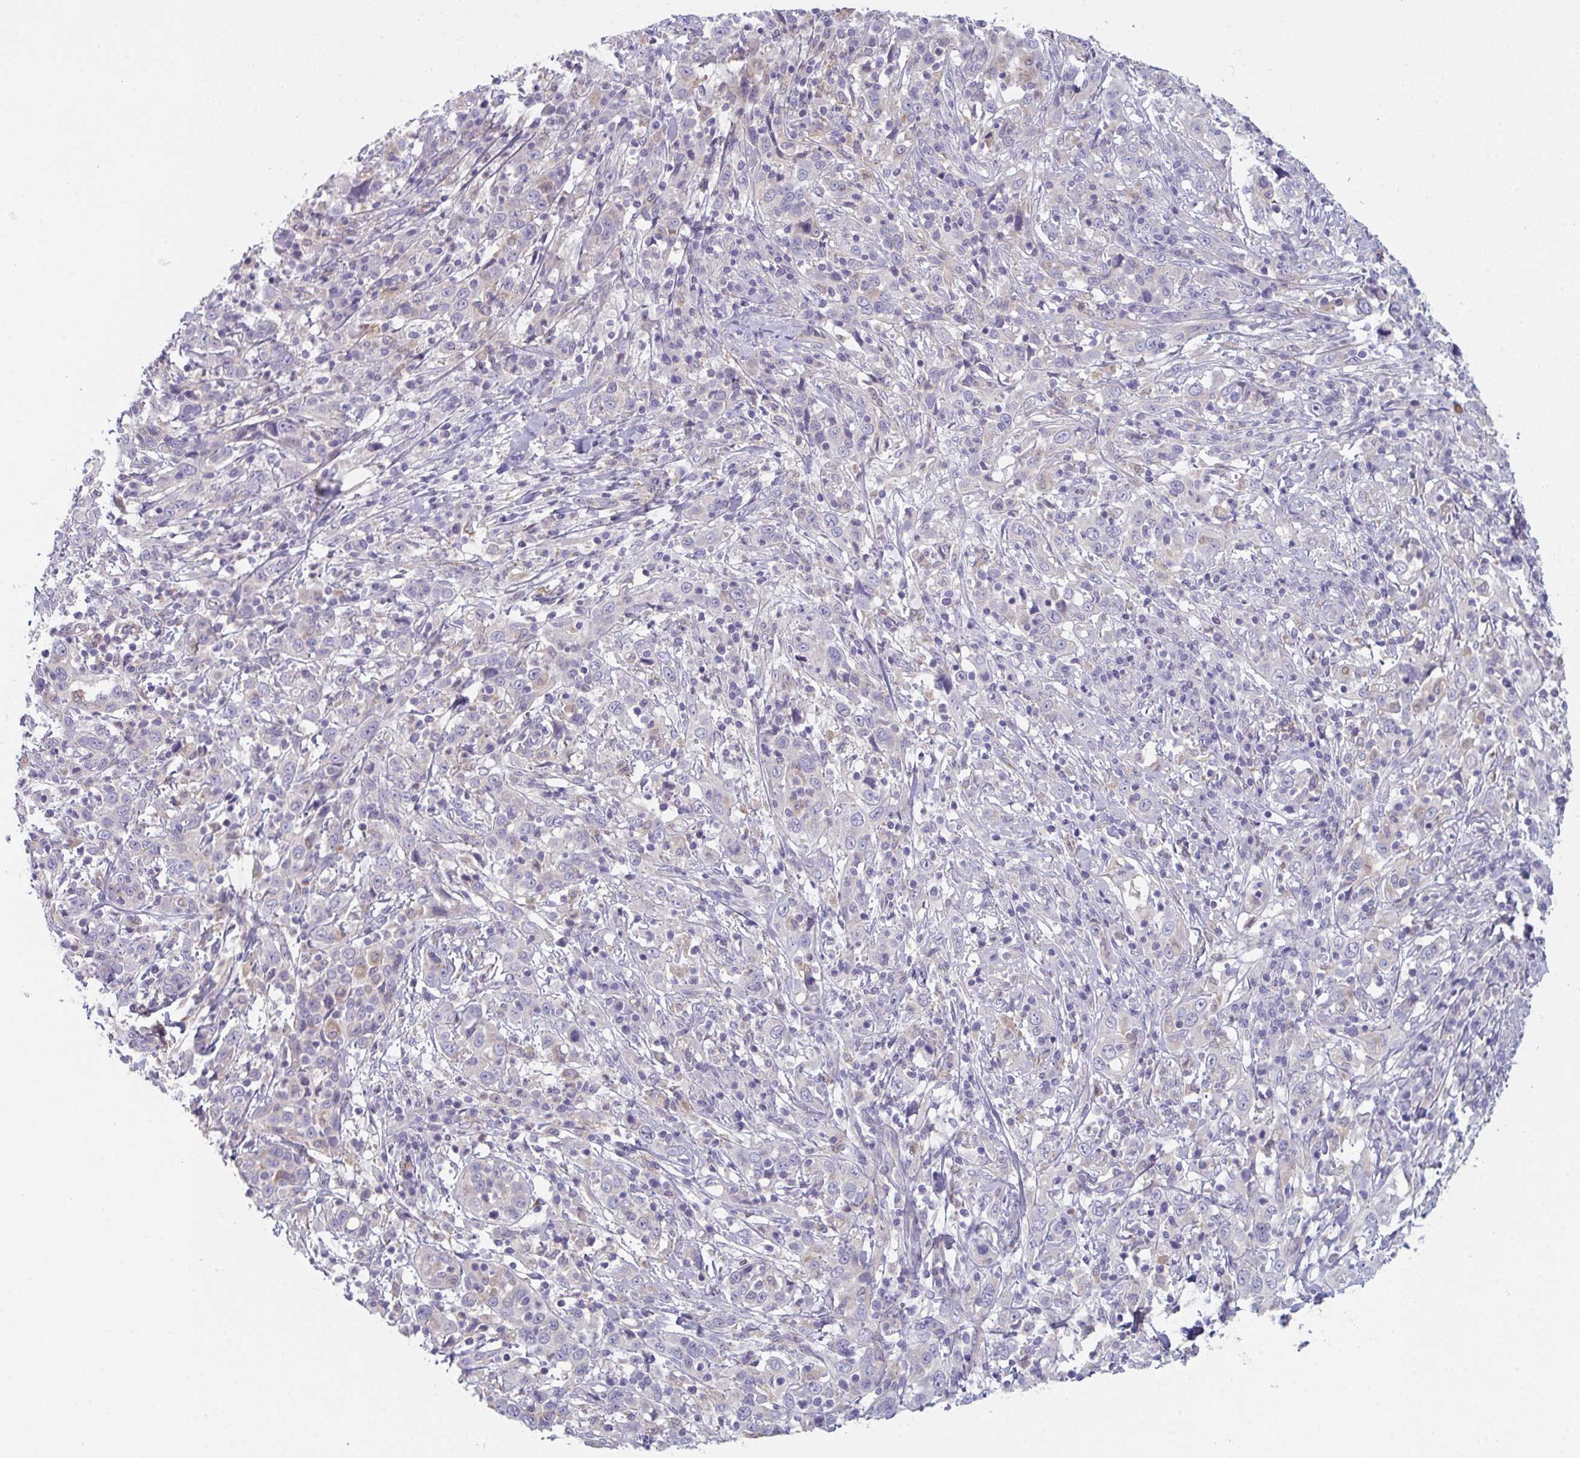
{"staining": {"intensity": "negative", "quantity": "none", "location": "none"}, "tissue": "cervical cancer", "cell_type": "Tumor cells", "image_type": "cancer", "snomed": [{"axis": "morphology", "description": "Squamous cell carcinoma, NOS"}, {"axis": "topography", "description": "Cervix"}], "caption": "The image shows no significant expression in tumor cells of cervical cancer (squamous cell carcinoma).", "gene": "PTPRD", "patient": {"sex": "female", "age": 46}}